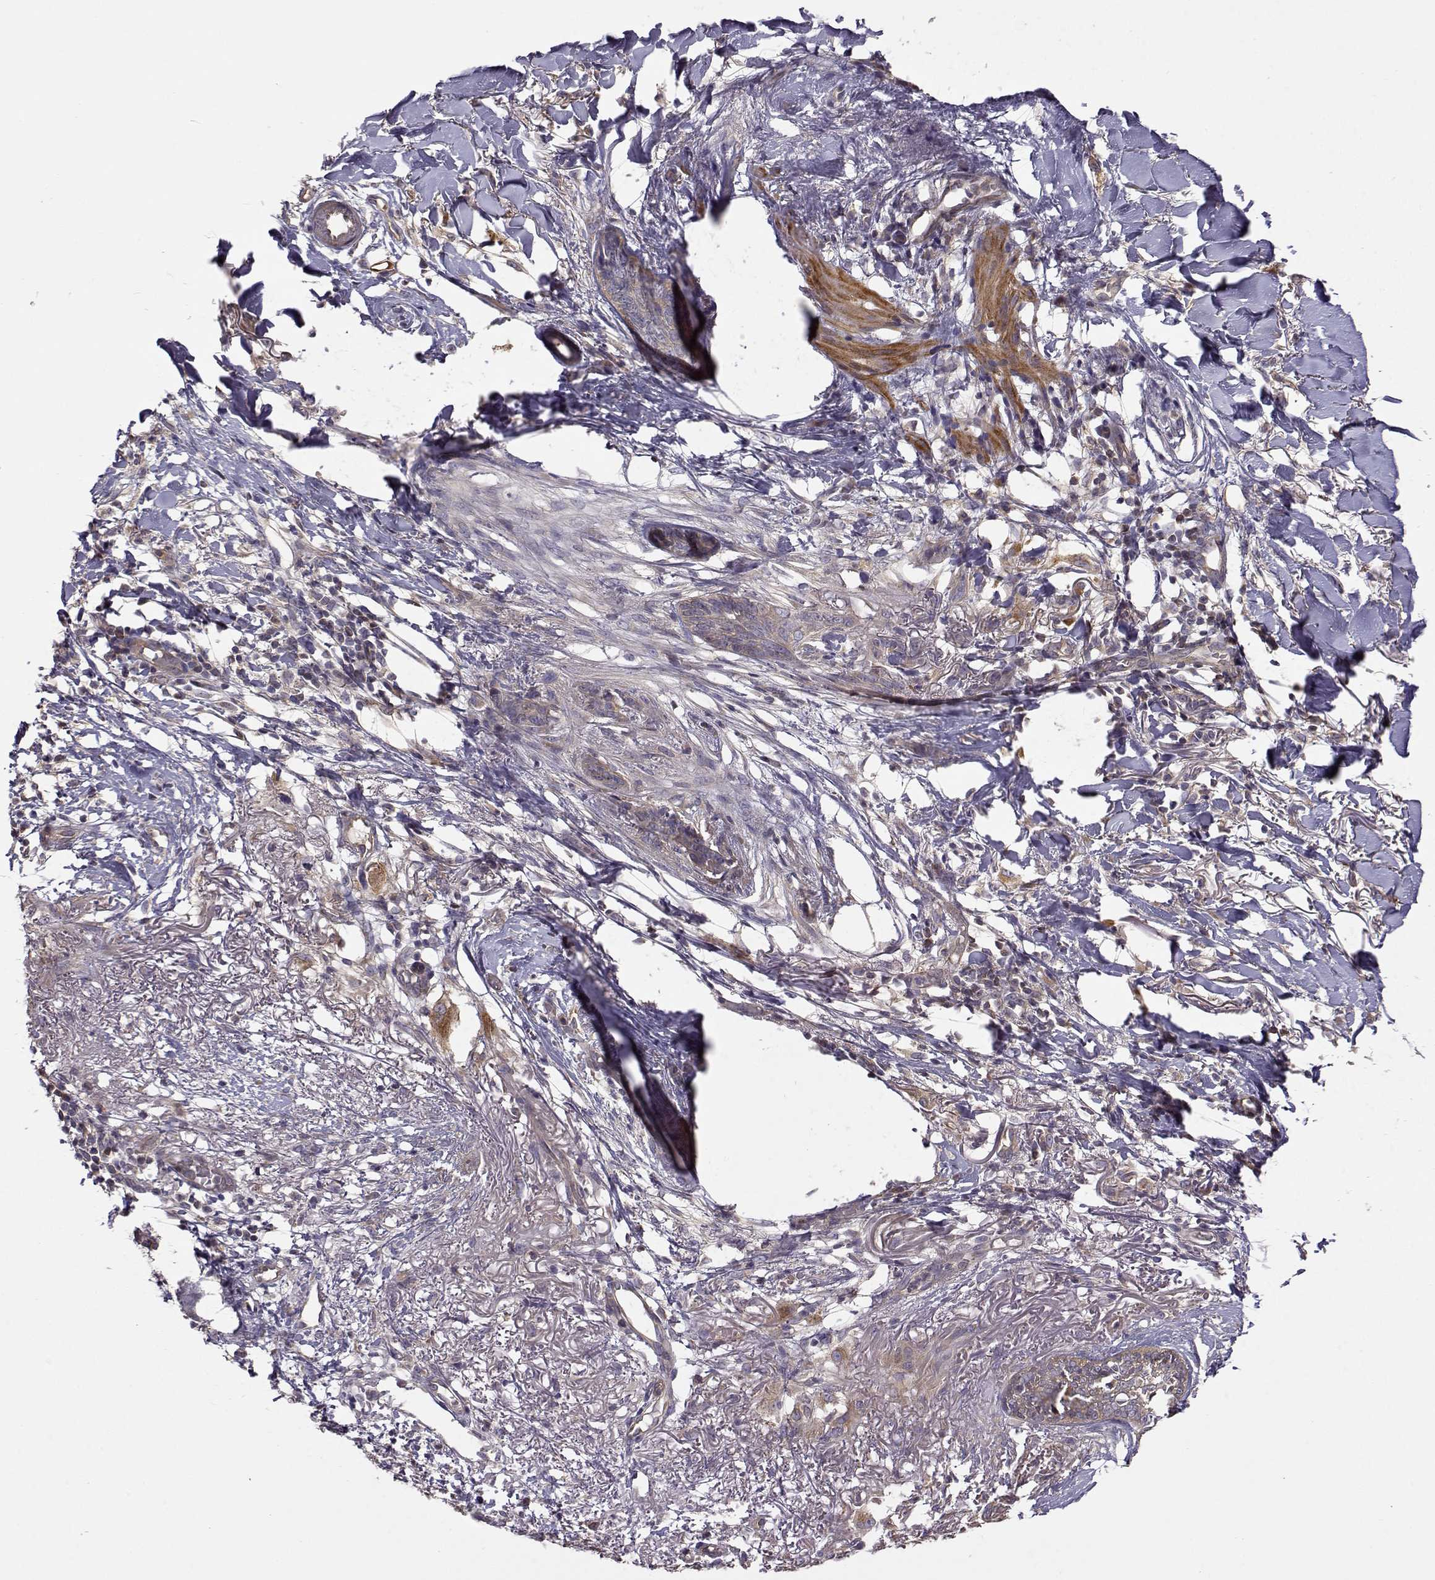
{"staining": {"intensity": "moderate", "quantity": "<25%", "location": "cytoplasmic/membranous"}, "tissue": "skin cancer", "cell_type": "Tumor cells", "image_type": "cancer", "snomed": [{"axis": "morphology", "description": "Normal tissue, NOS"}, {"axis": "morphology", "description": "Basal cell carcinoma"}, {"axis": "topography", "description": "Skin"}], "caption": "The immunohistochemical stain highlights moderate cytoplasmic/membranous staining in tumor cells of skin cancer tissue. Using DAB (3,3'-diaminobenzidine) (brown) and hematoxylin (blue) stains, captured at high magnification using brightfield microscopy.", "gene": "CRIM1", "patient": {"sex": "male", "age": 84}}